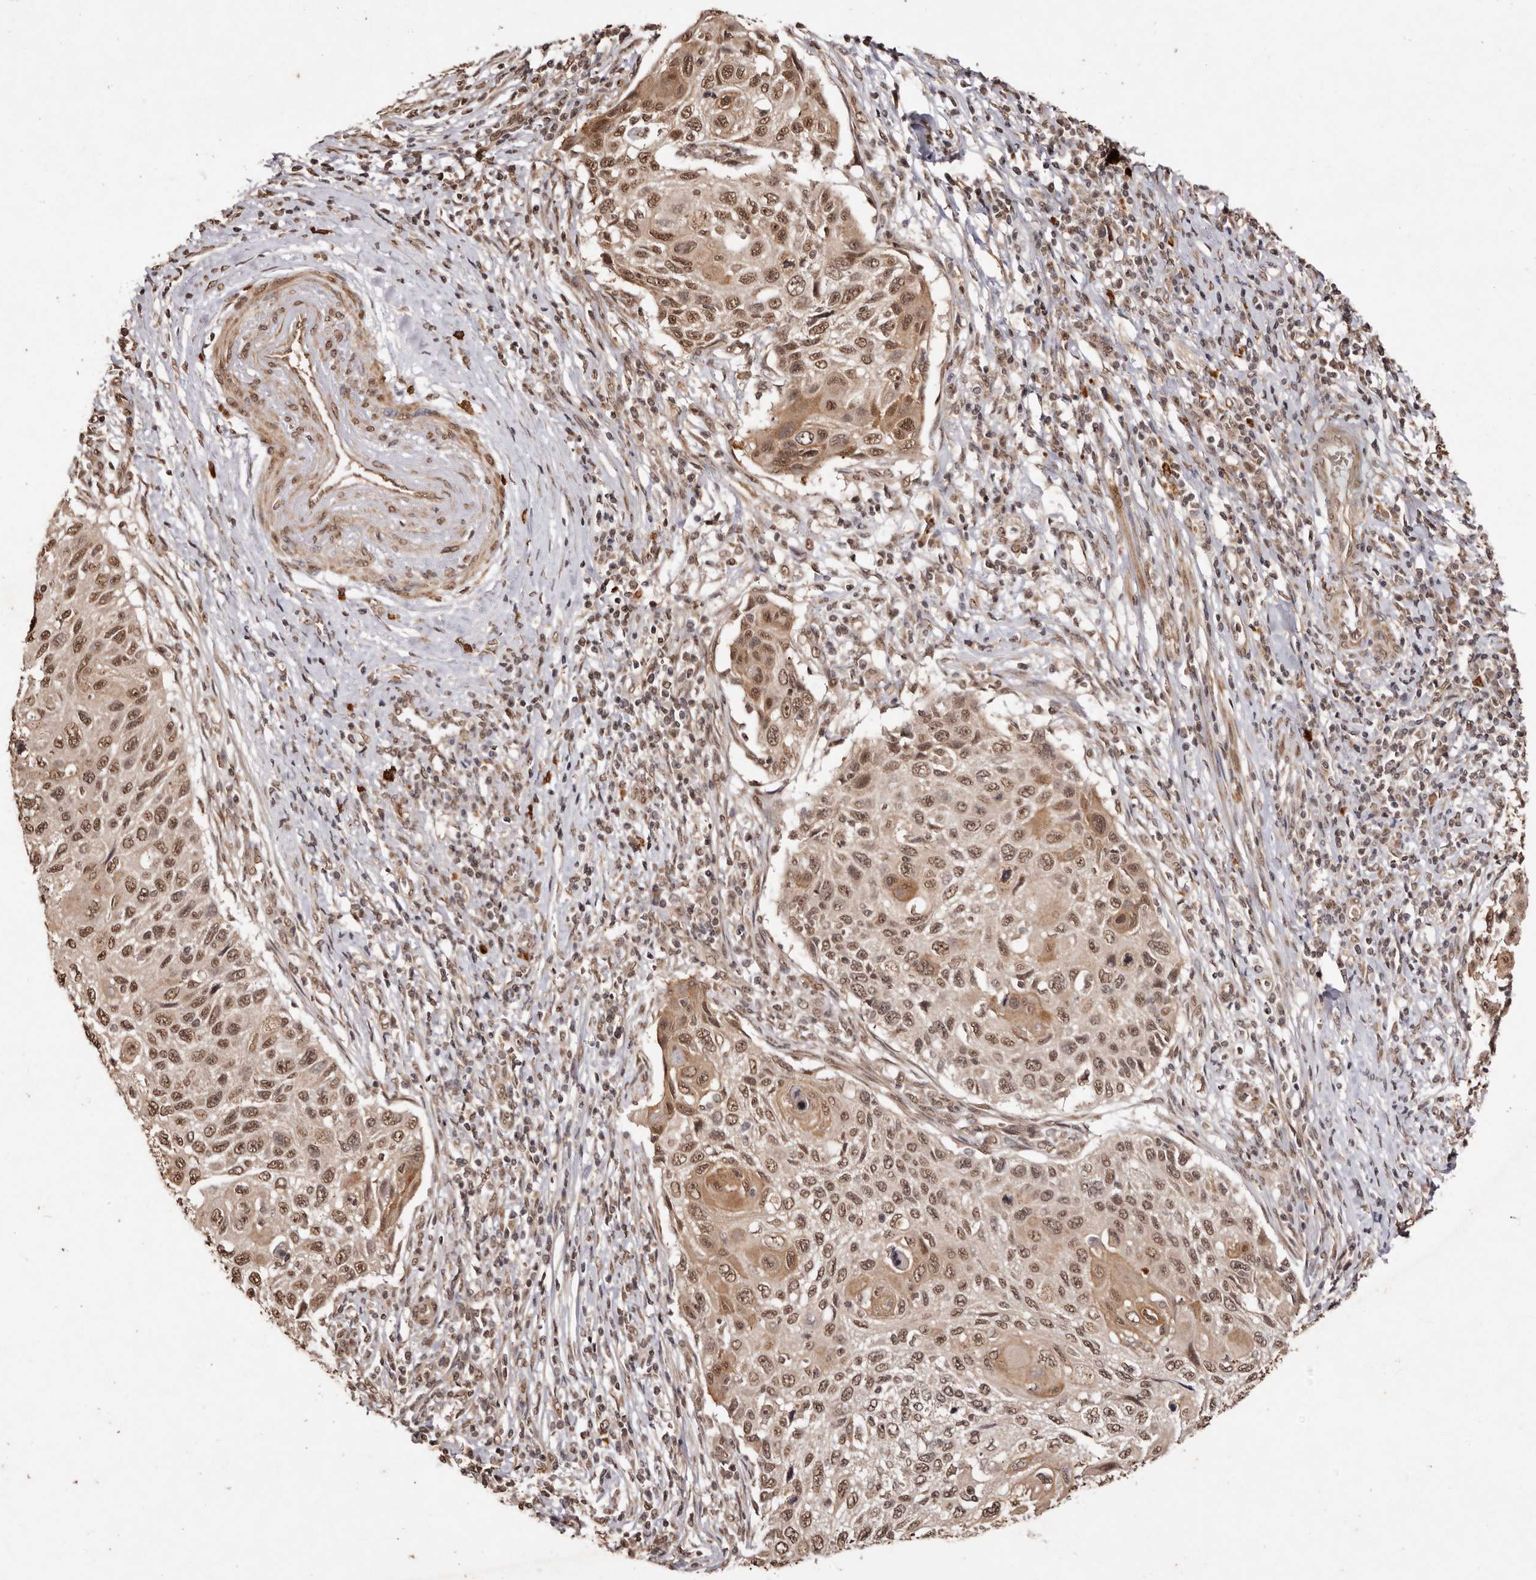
{"staining": {"intensity": "moderate", "quantity": ">75%", "location": "cytoplasmic/membranous,nuclear"}, "tissue": "cervical cancer", "cell_type": "Tumor cells", "image_type": "cancer", "snomed": [{"axis": "morphology", "description": "Squamous cell carcinoma, NOS"}, {"axis": "topography", "description": "Cervix"}], "caption": "IHC of cervical squamous cell carcinoma exhibits medium levels of moderate cytoplasmic/membranous and nuclear expression in about >75% of tumor cells. (IHC, brightfield microscopy, high magnification).", "gene": "NOTCH1", "patient": {"sex": "female", "age": 70}}